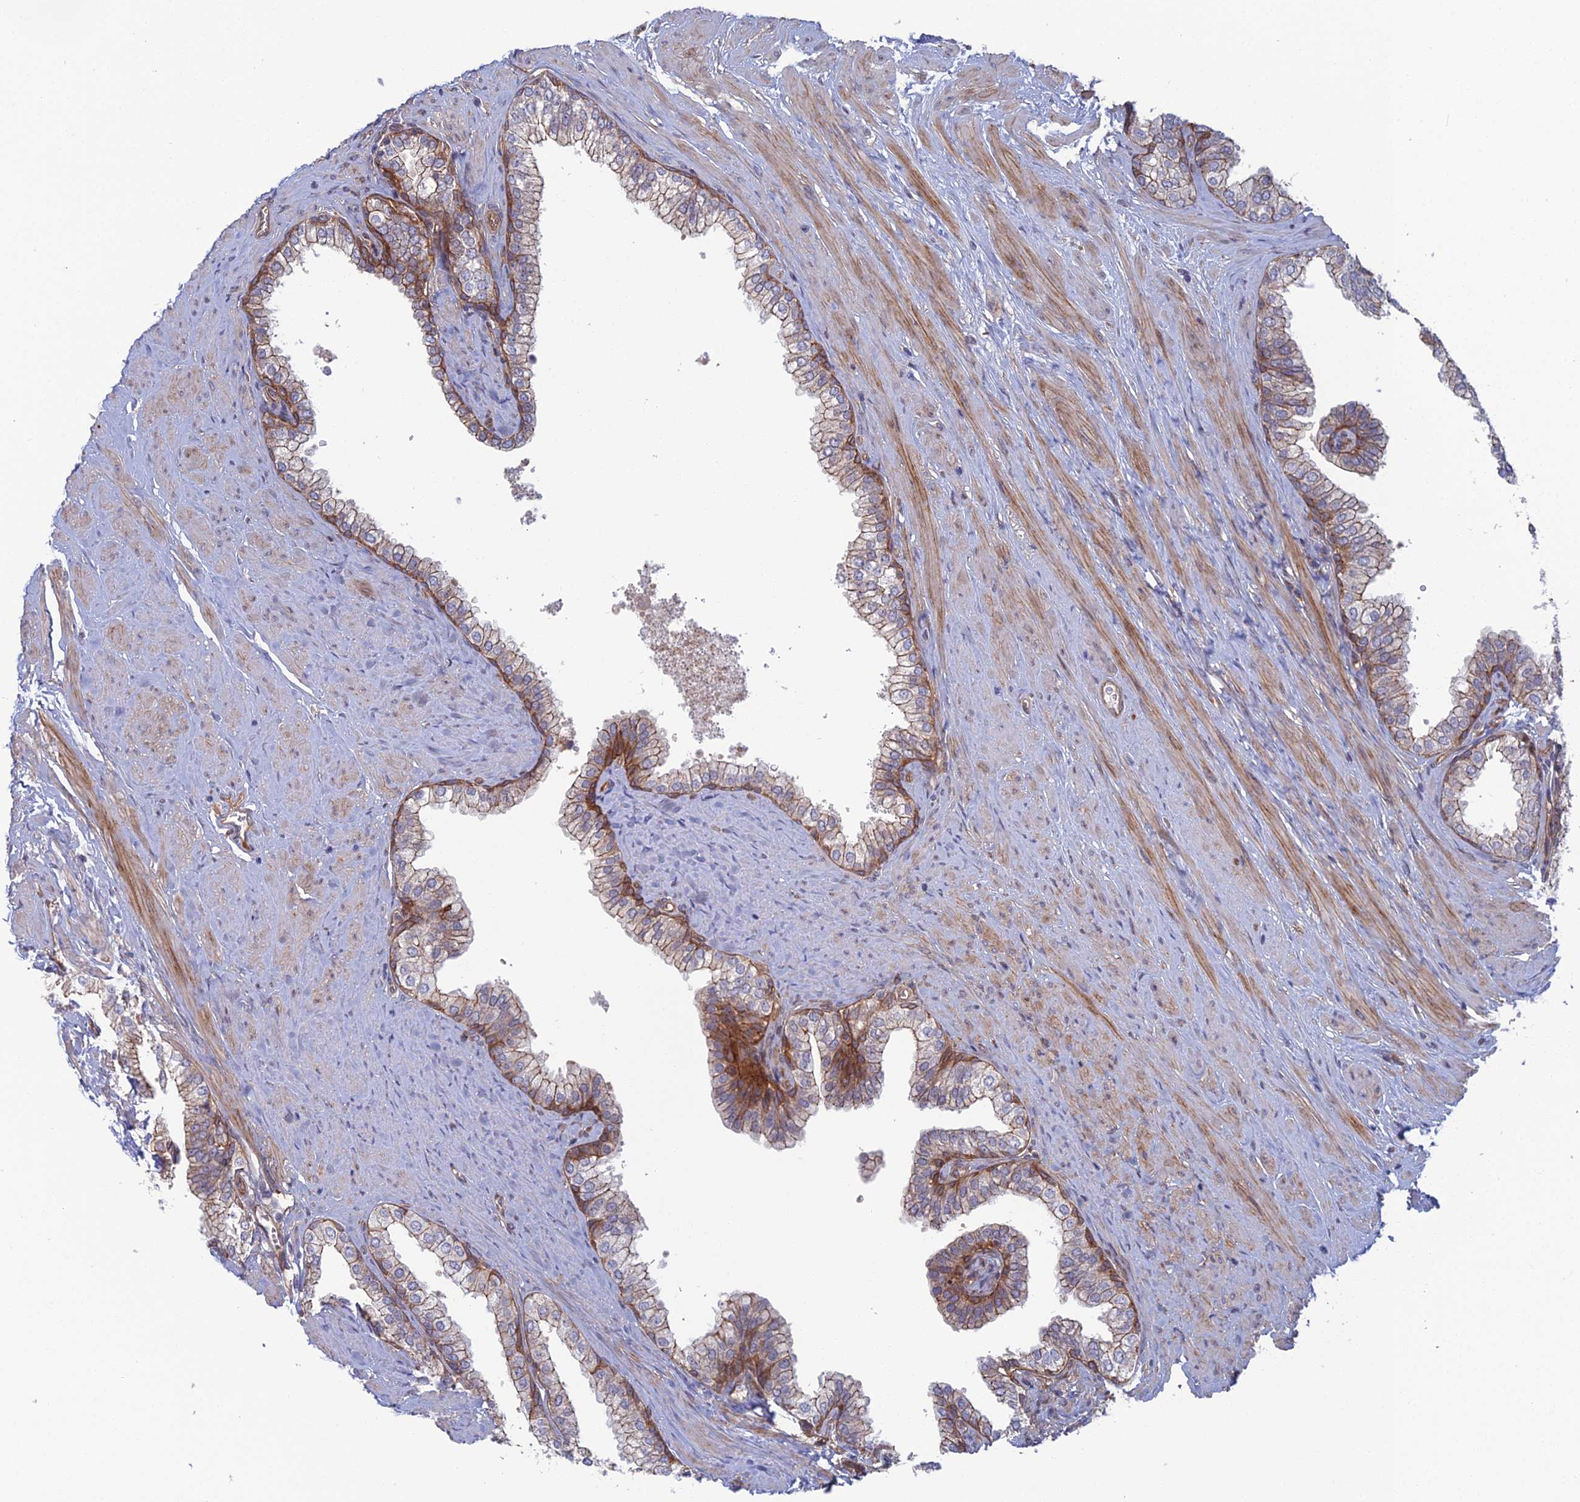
{"staining": {"intensity": "moderate", "quantity": "25%-75%", "location": "cytoplasmic/membranous"}, "tissue": "prostate", "cell_type": "Glandular cells", "image_type": "normal", "snomed": [{"axis": "morphology", "description": "Normal tissue, NOS"}, {"axis": "morphology", "description": "Urothelial carcinoma, Low grade"}, {"axis": "topography", "description": "Urinary bladder"}, {"axis": "topography", "description": "Prostate"}], "caption": "Immunohistochemical staining of normal prostate displays medium levels of moderate cytoplasmic/membranous expression in approximately 25%-75% of glandular cells.", "gene": "ABHD1", "patient": {"sex": "male", "age": 60}}